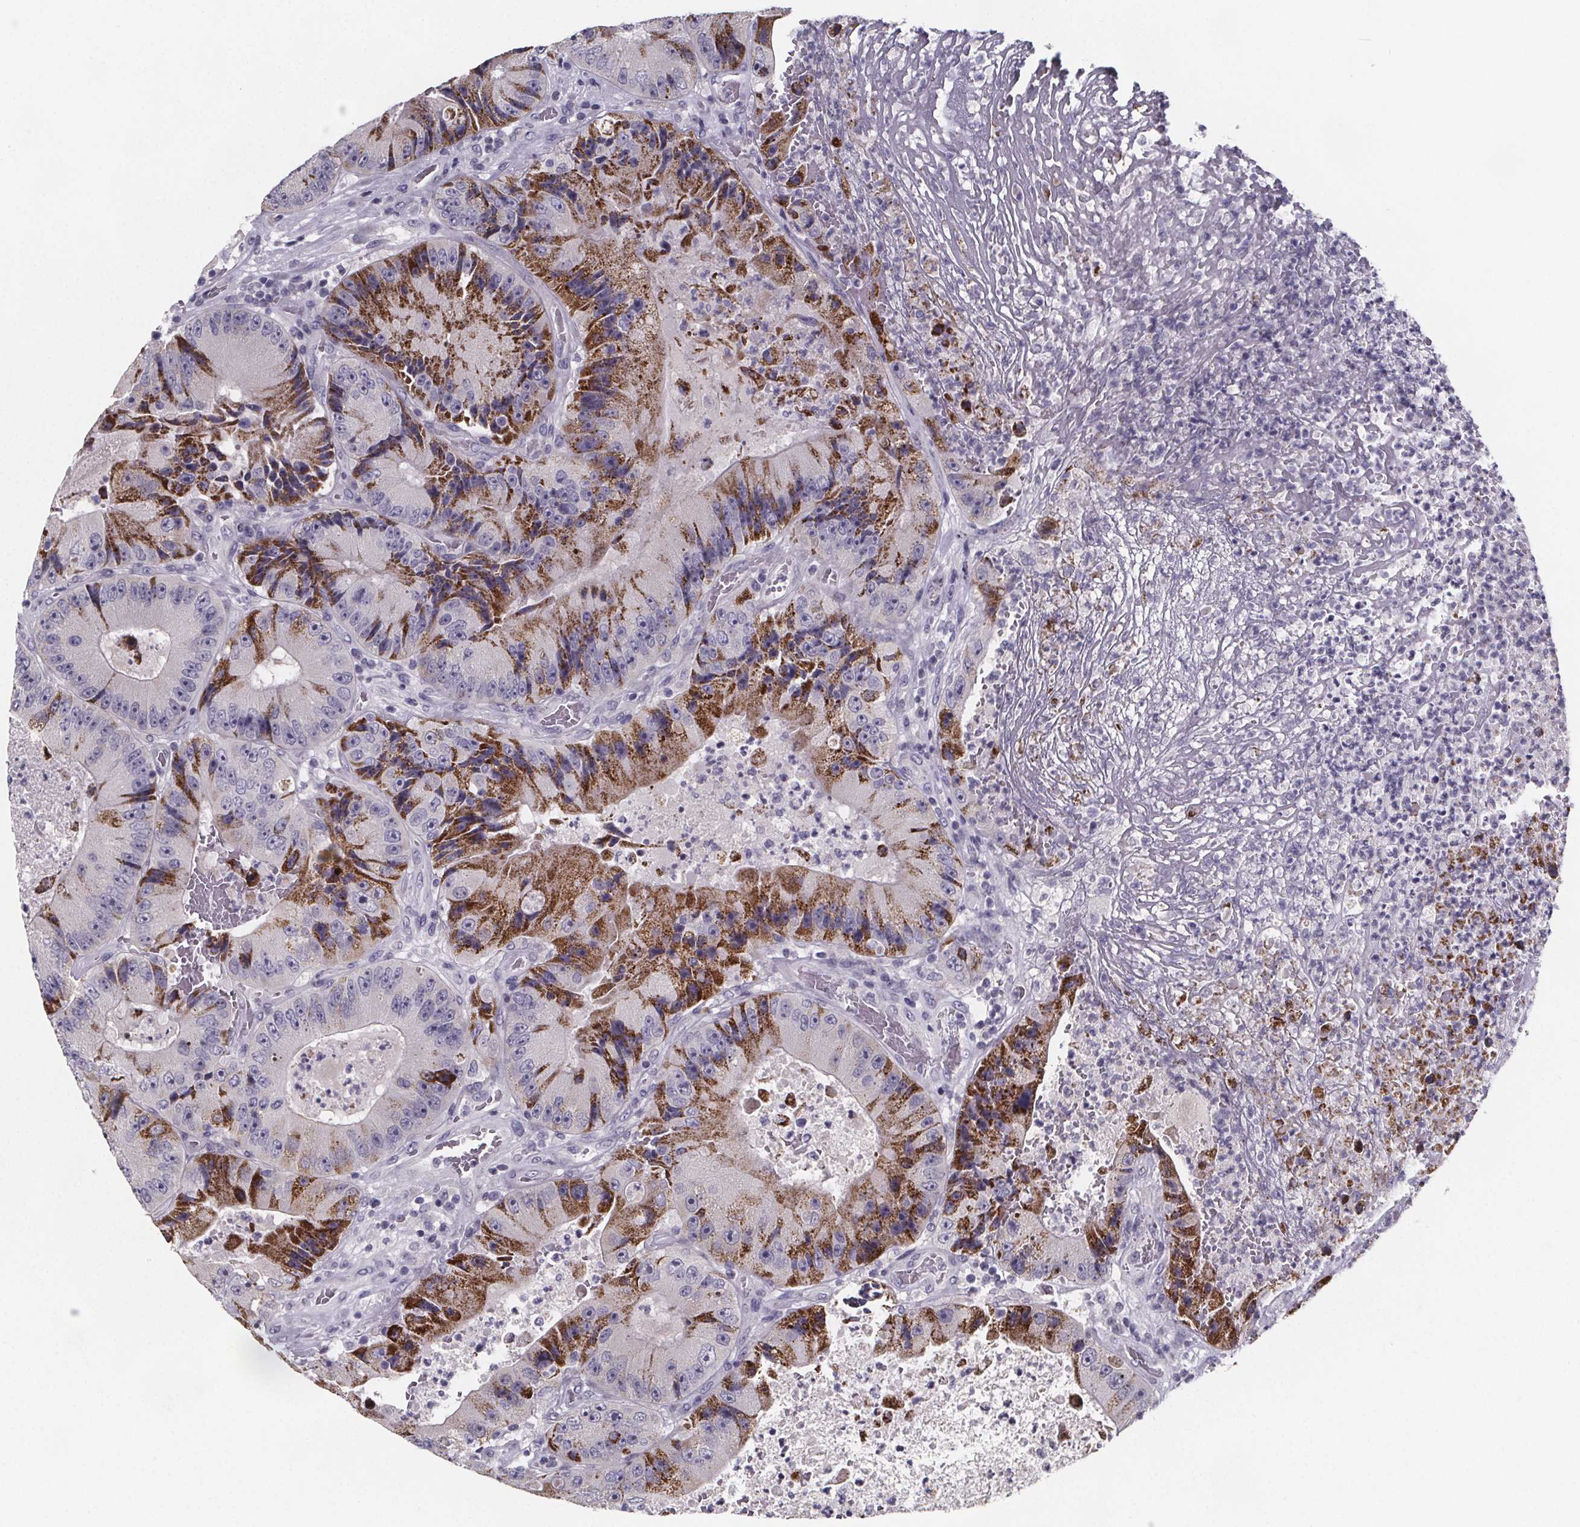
{"staining": {"intensity": "strong", "quantity": "25%-75%", "location": "cytoplasmic/membranous"}, "tissue": "colorectal cancer", "cell_type": "Tumor cells", "image_type": "cancer", "snomed": [{"axis": "morphology", "description": "Adenocarcinoma, NOS"}, {"axis": "topography", "description": "Colon"}], "caption": "IHC of adenocarcinoma (colorectal) exhibits high levels of strong cytoplasmic/membranous staining in about 25%-75% of tumor cells.", "gene": "PAH", "patient": {"sex": "female", "age": 86}}